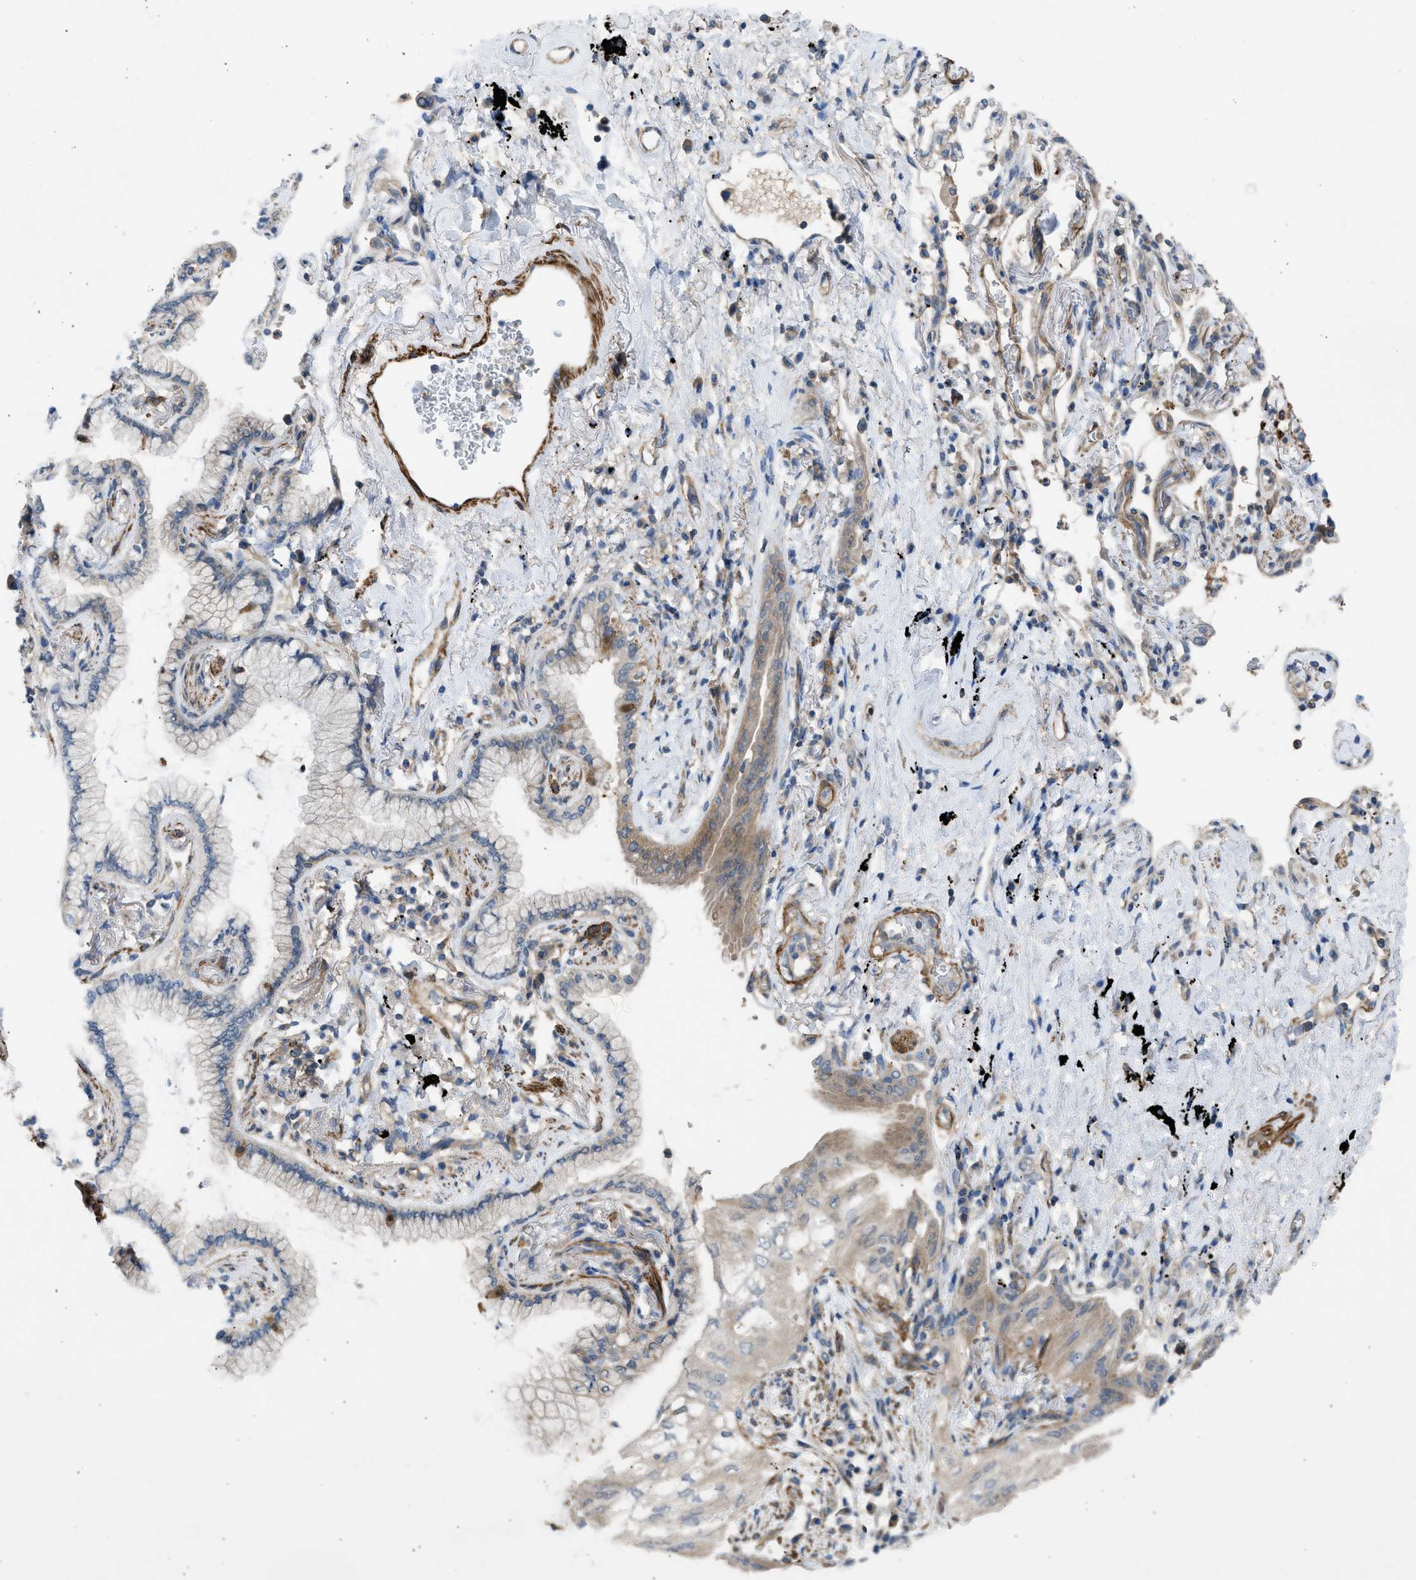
{"staining": {"intensity": "weak", "quantity": ">75%", "location": "cytoplasmic/membranous"}, "tissue": "lung cancer", "cell_type": "Tumor cells", "image_type": "cancer", "snomed": [{"axis": "morphology", "description": "Normal tissue, NOS"}, {"axis": "morphology", "description": "Adenocarcinoma, NOS"}, {"axis": "topography", "description": "Bronchus"}, {"axis": "topography", "description": "Lung"}], "caption": "Immunohistochemical staining of human lung cancer reveals weak cytoplasmic/membranous protein staining in approximately >75% of tumor cells. (DAB IHC, brown staining for protein, blue staining for nuclei).", "gene": "PCNX3", "patient": {"sex": "female", "age": 70}}